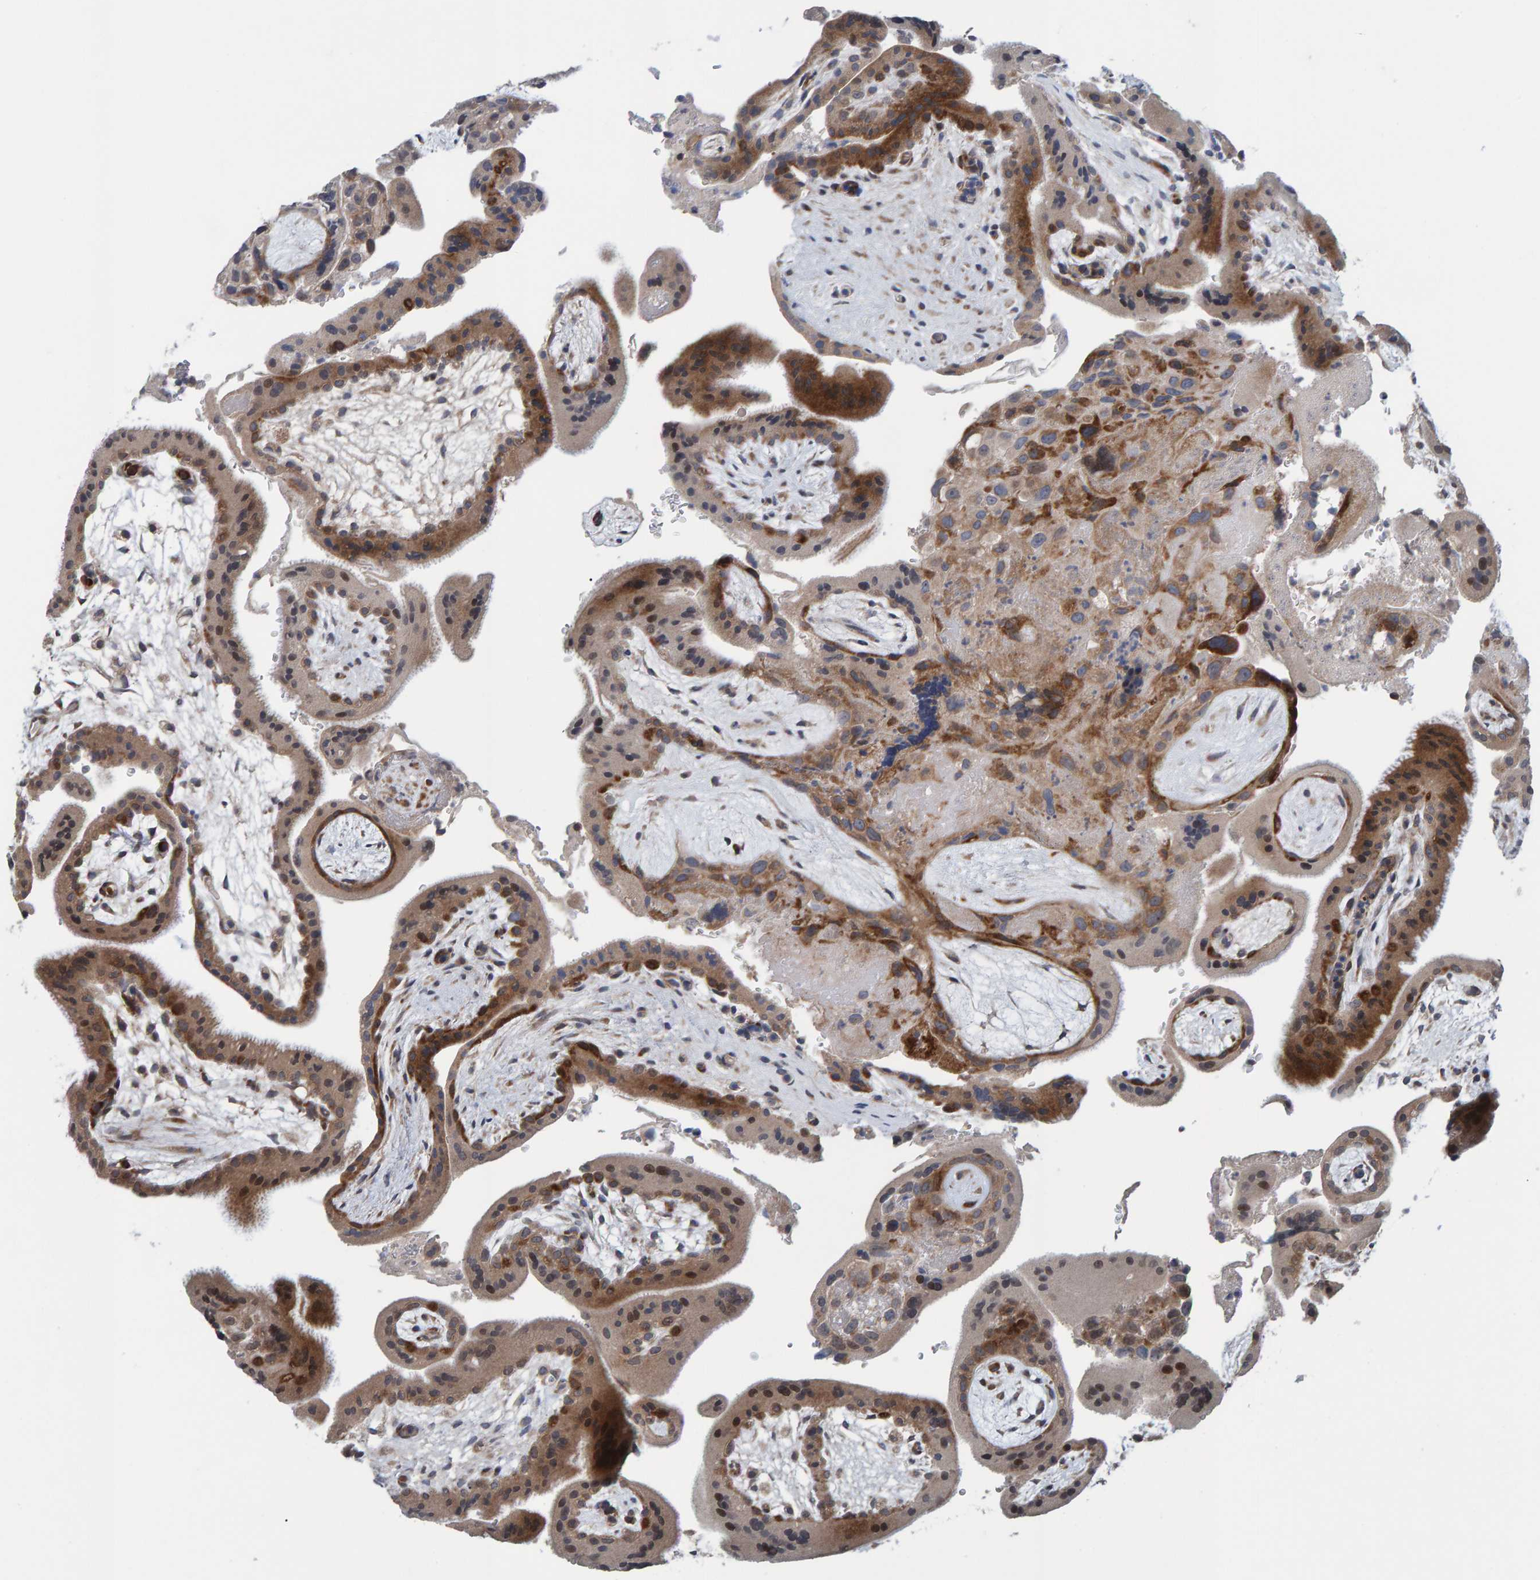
{"staining": {"intensity": "moderate", "quantity": ">75%", "location": "cytoplasmic/membranous"}, "tissue": "placenta", "cell_type": "Decidual cells", "image_type": "normal", "snomed": [{"axis": "morphology", "description": "Normal tissue, NOS"}, {"axis": "topography", "description": "Placenta"}], "caption": "Decidual cells show moderate cytoplasmic/membranous expression in about >75% of cells in benign placenta.", "gene": "MFSD6L", "patient": {"sex": "female", "age": 35}}